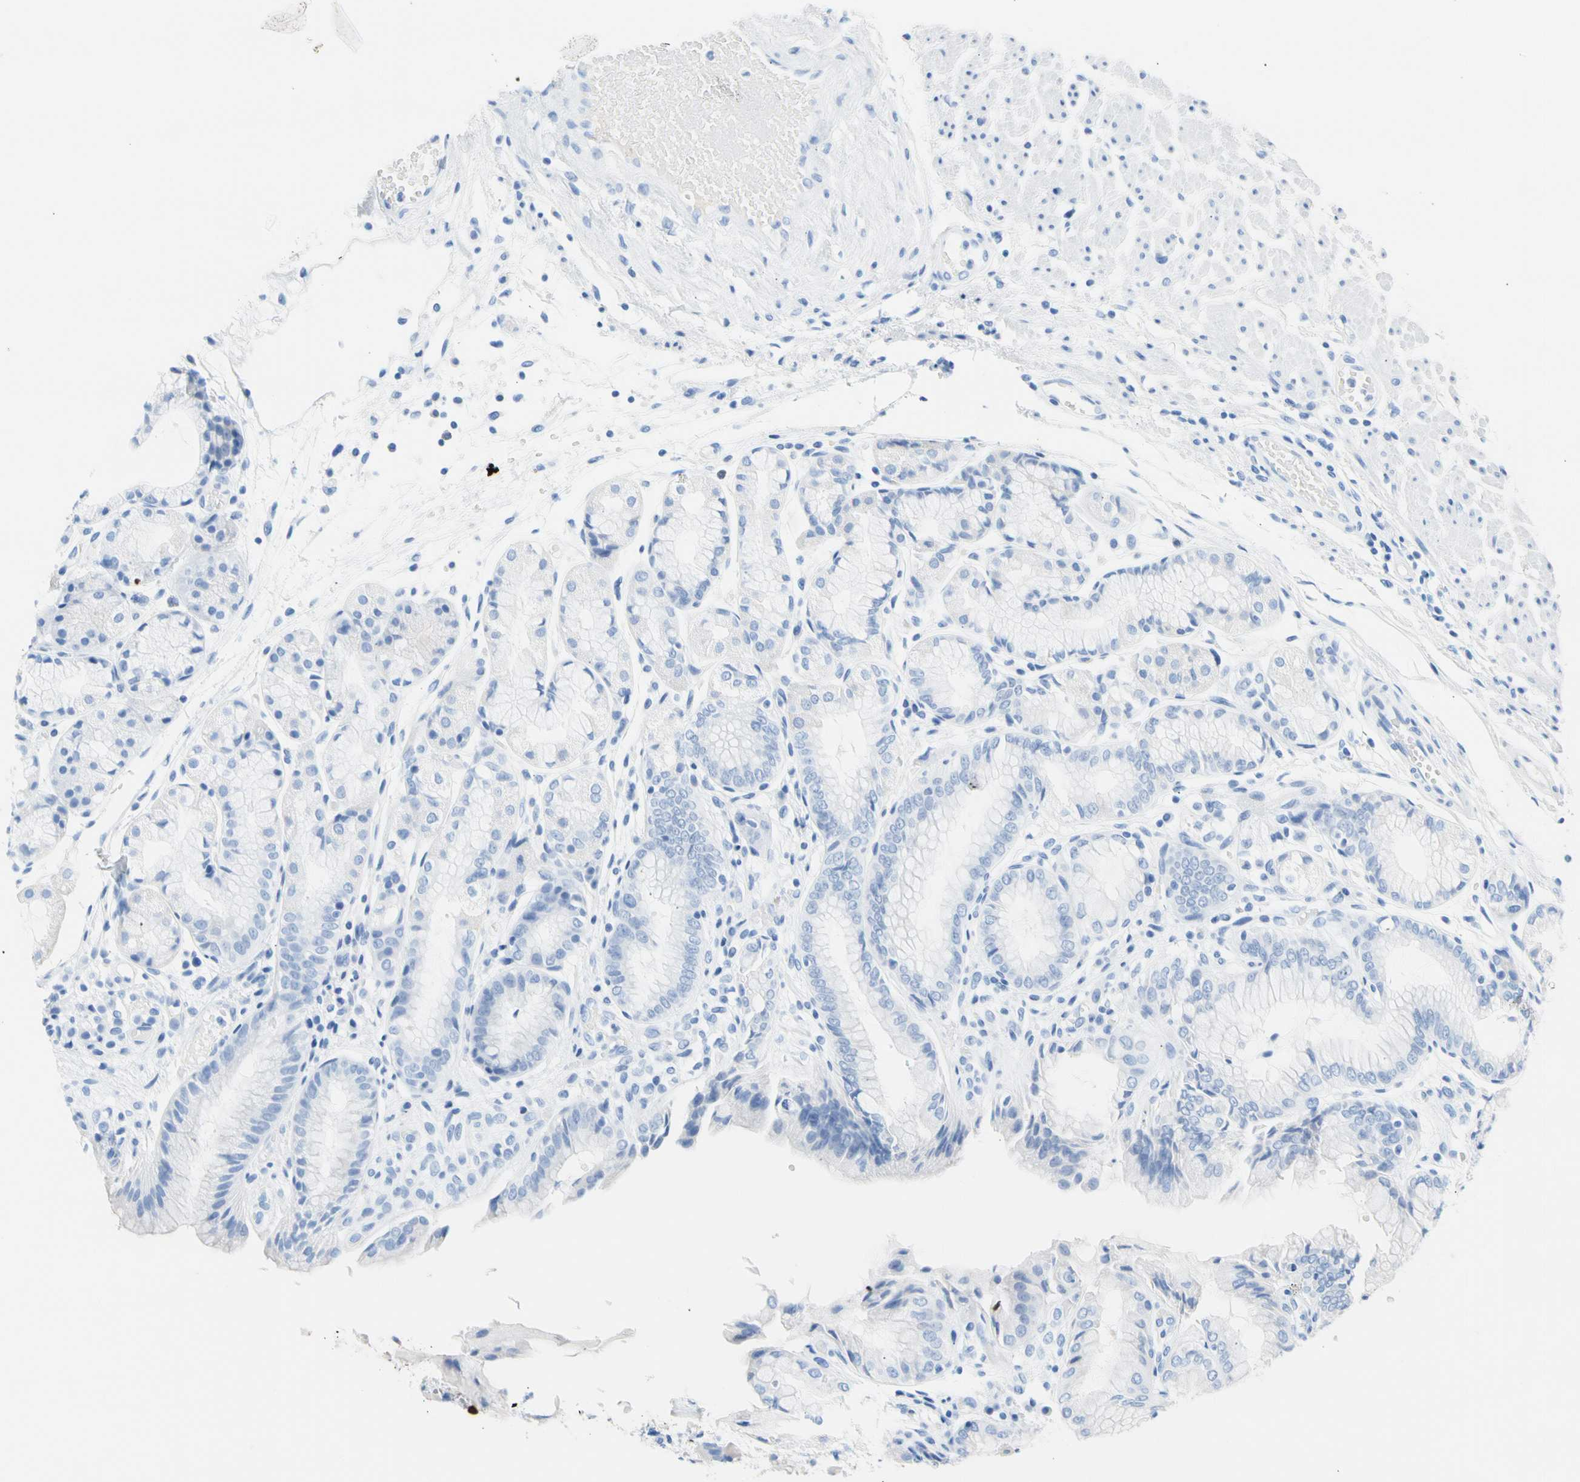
{"staining": {"intensity": "negative", "quantity": "none", "location": "none"}, "tissue": "stomach", "cell_type": "Glandular cells", "image_type": "normal", "snomed": [{"axis": "morphology", "description": "Normal tissue, NOS"}, {"axis": "topography", "description": "Stomach, upper"}], "caption": "Histopathology image shows no protein positivity in glandular cells of benign stomach. (Immunohistochemistry (ihc), brightfield microscopy, high magnification).", "gene": "CEL", "patient": {"sex": "male", "age": 72}}